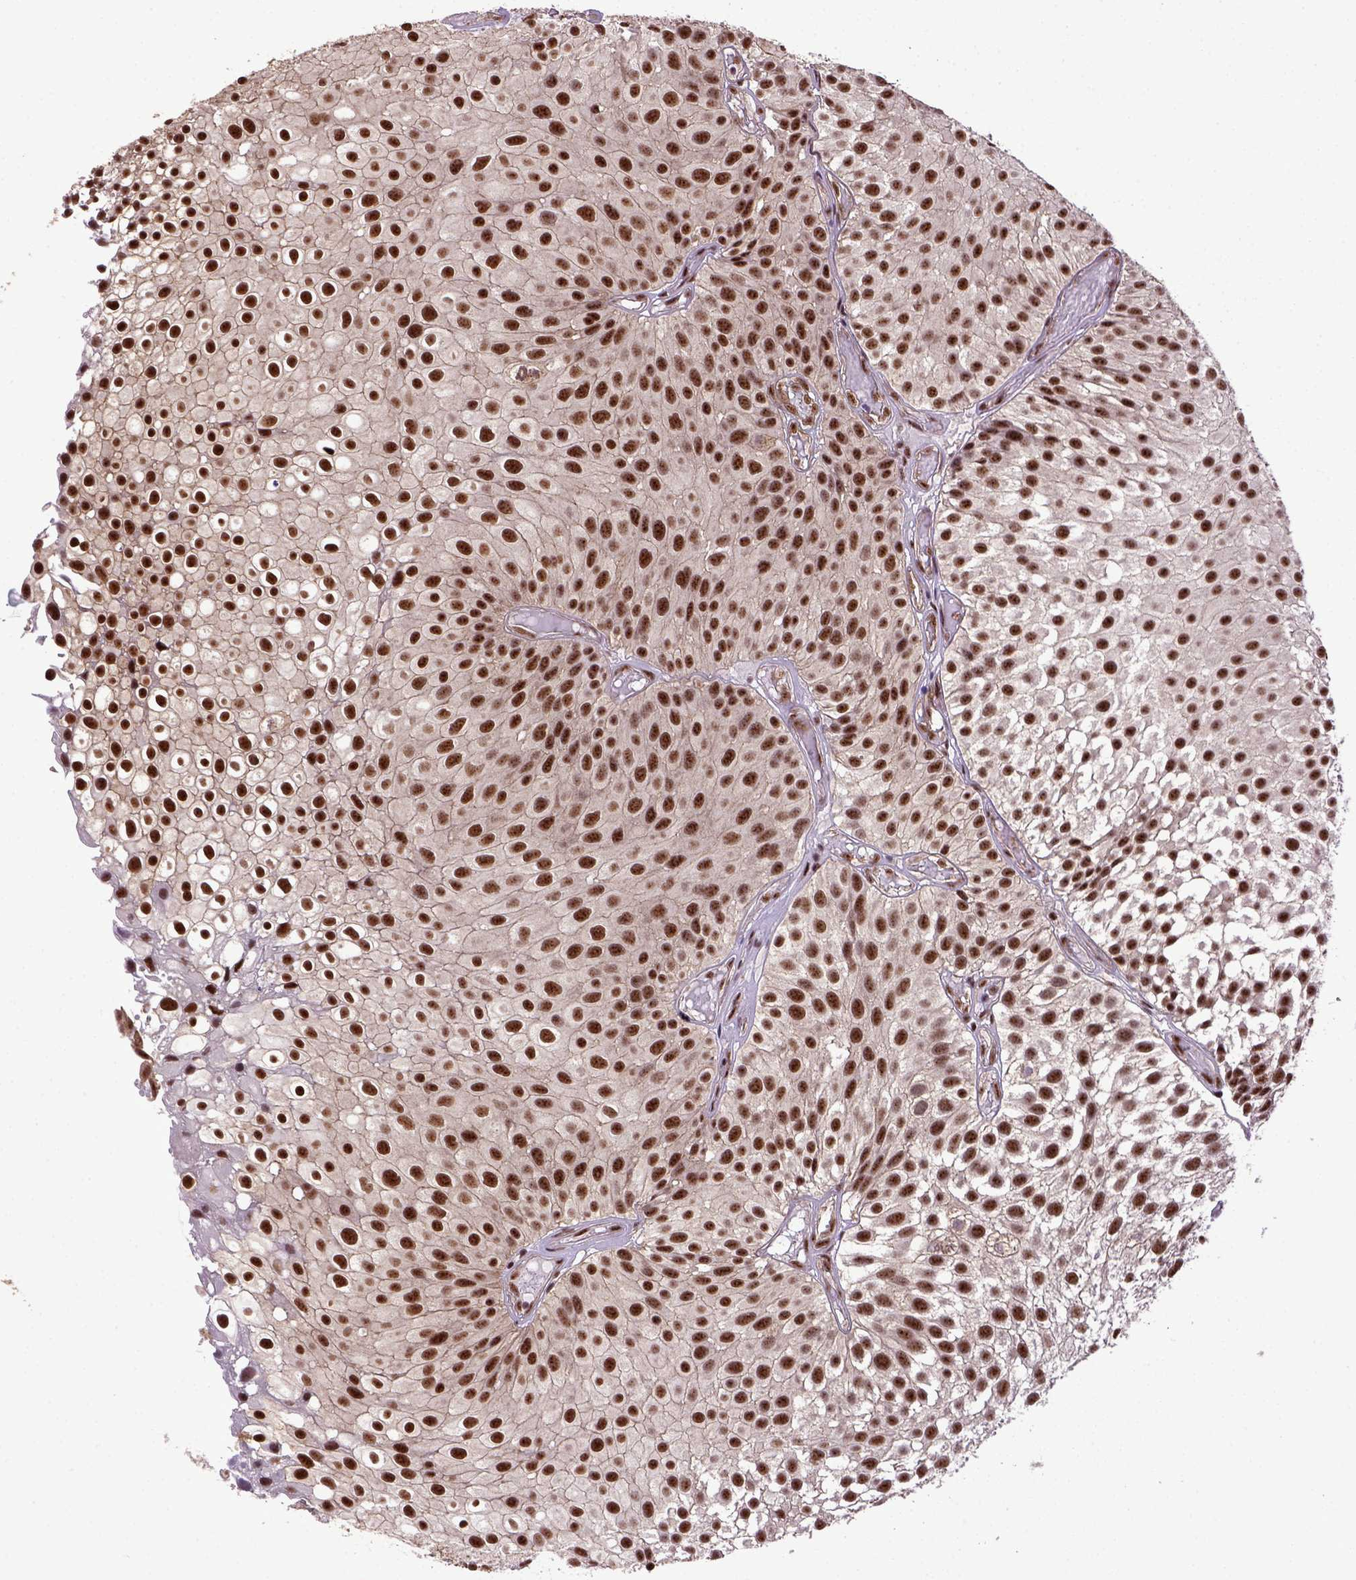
{"staining": {"intensity": "strong", "quantity": ">75%", "location": "nuclear"}, "tissue": "urothelial cancer", "cell_type": "Tumor cells", "image_type": "cancer", "snomed": [{"axis": "morphology", "description": "Urothelial carcinoma, Low grade"}, {"axis": "topography", "description": "Urinary bladder"}], "caption": "Immunohistochemical staining of urothelial cancer reveals high levels of strong nuclear staining in approximately >75% of tumor cells.", "gene": "PPIG", "patient": {"sex": "male", "age": 79}}